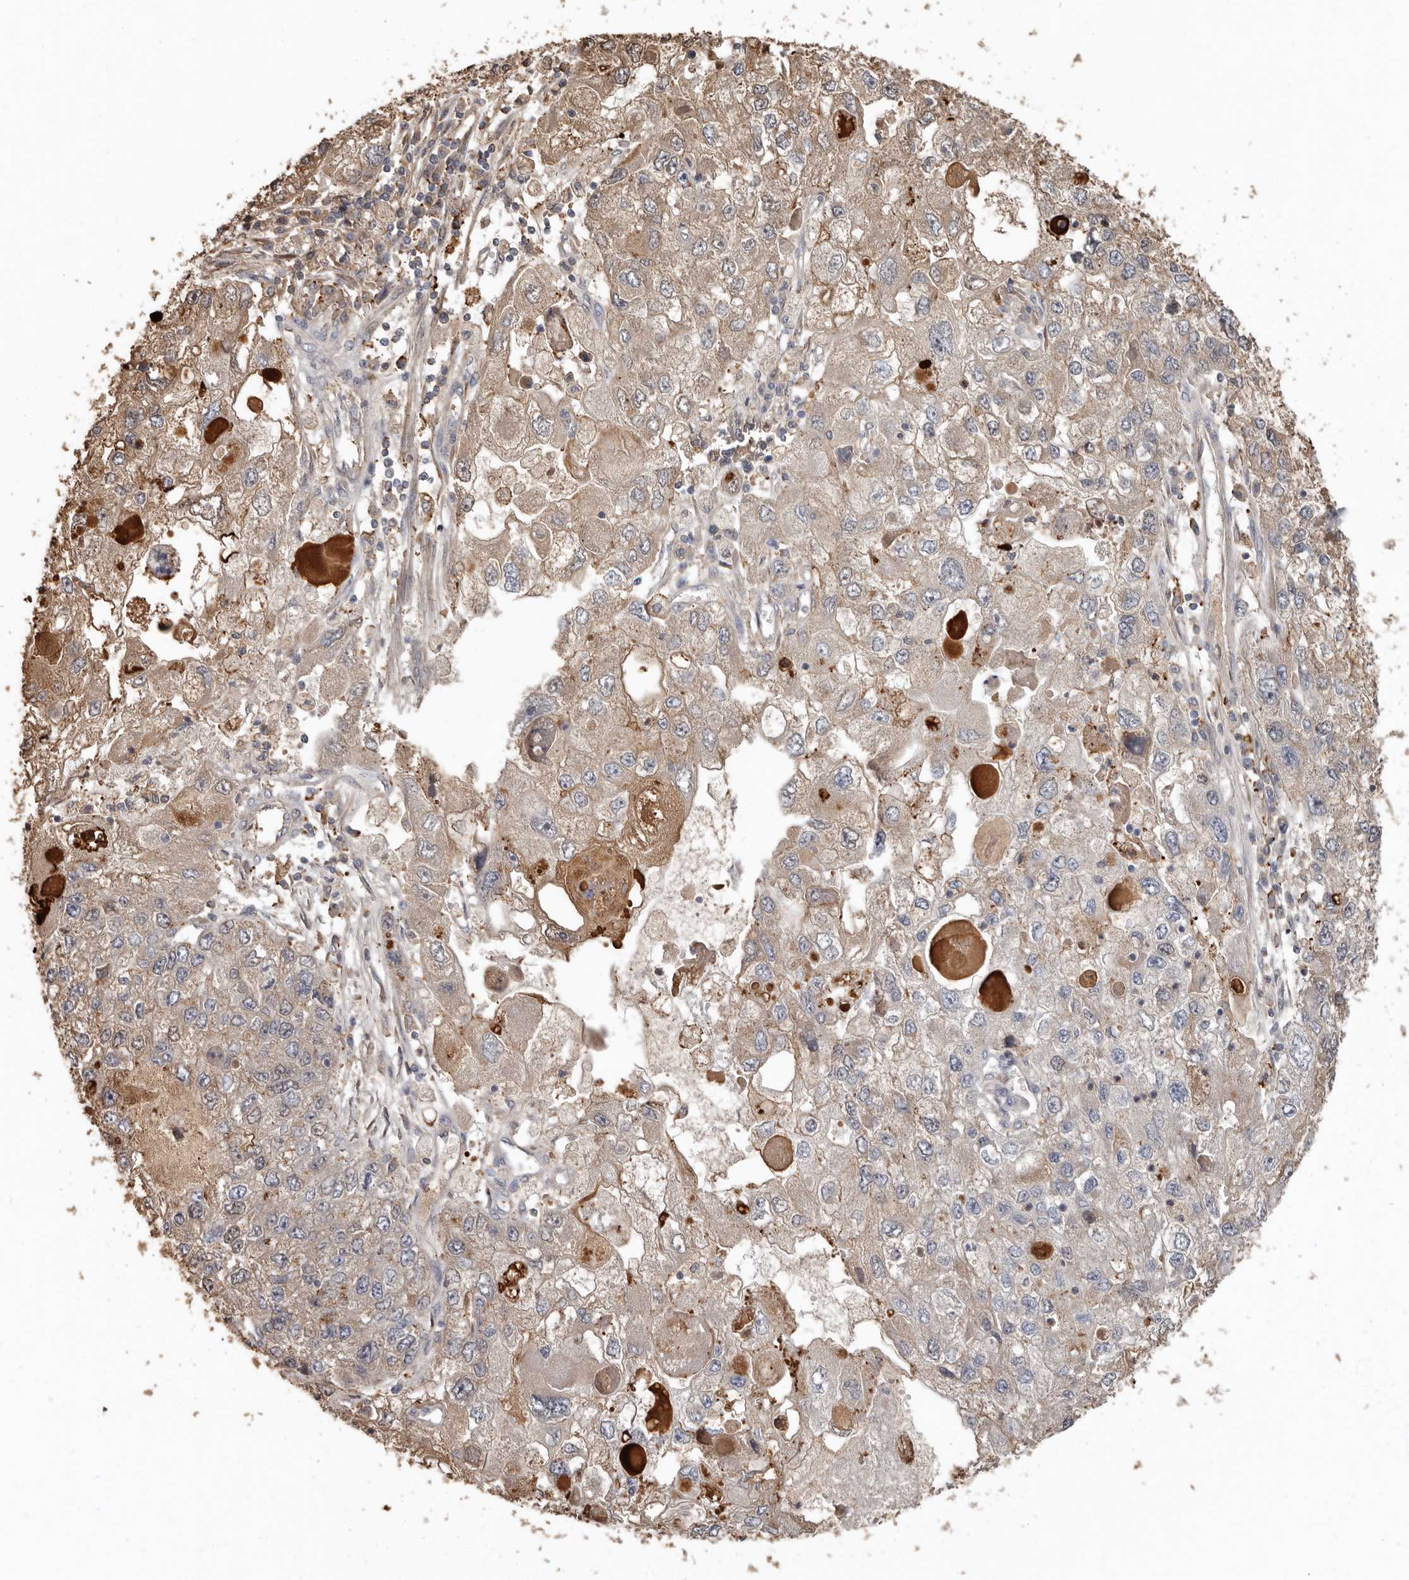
{"staining": {"intensity": "moderate", "quantity": "25%-75%", "location": "cytoplasmic/membranous"}, "tissue": "endometrial cancer", "cell_type": "Tumor cells", "image_type": "cancer", "snomed": [{"axis": "morphology", "description": "Adenocarcinoma, NOS"}, {"axis": "topography", "description": "Endometrium"}], "caption": "Immunohistochemical staining of human endometrial adenocarcinoma displays moderate cytoplasmic/membranous protein positivity in approximately 25%-75% of tumor cells.", "gene": "LRGUK", "patient": {"sex": "female", "age": 49}}